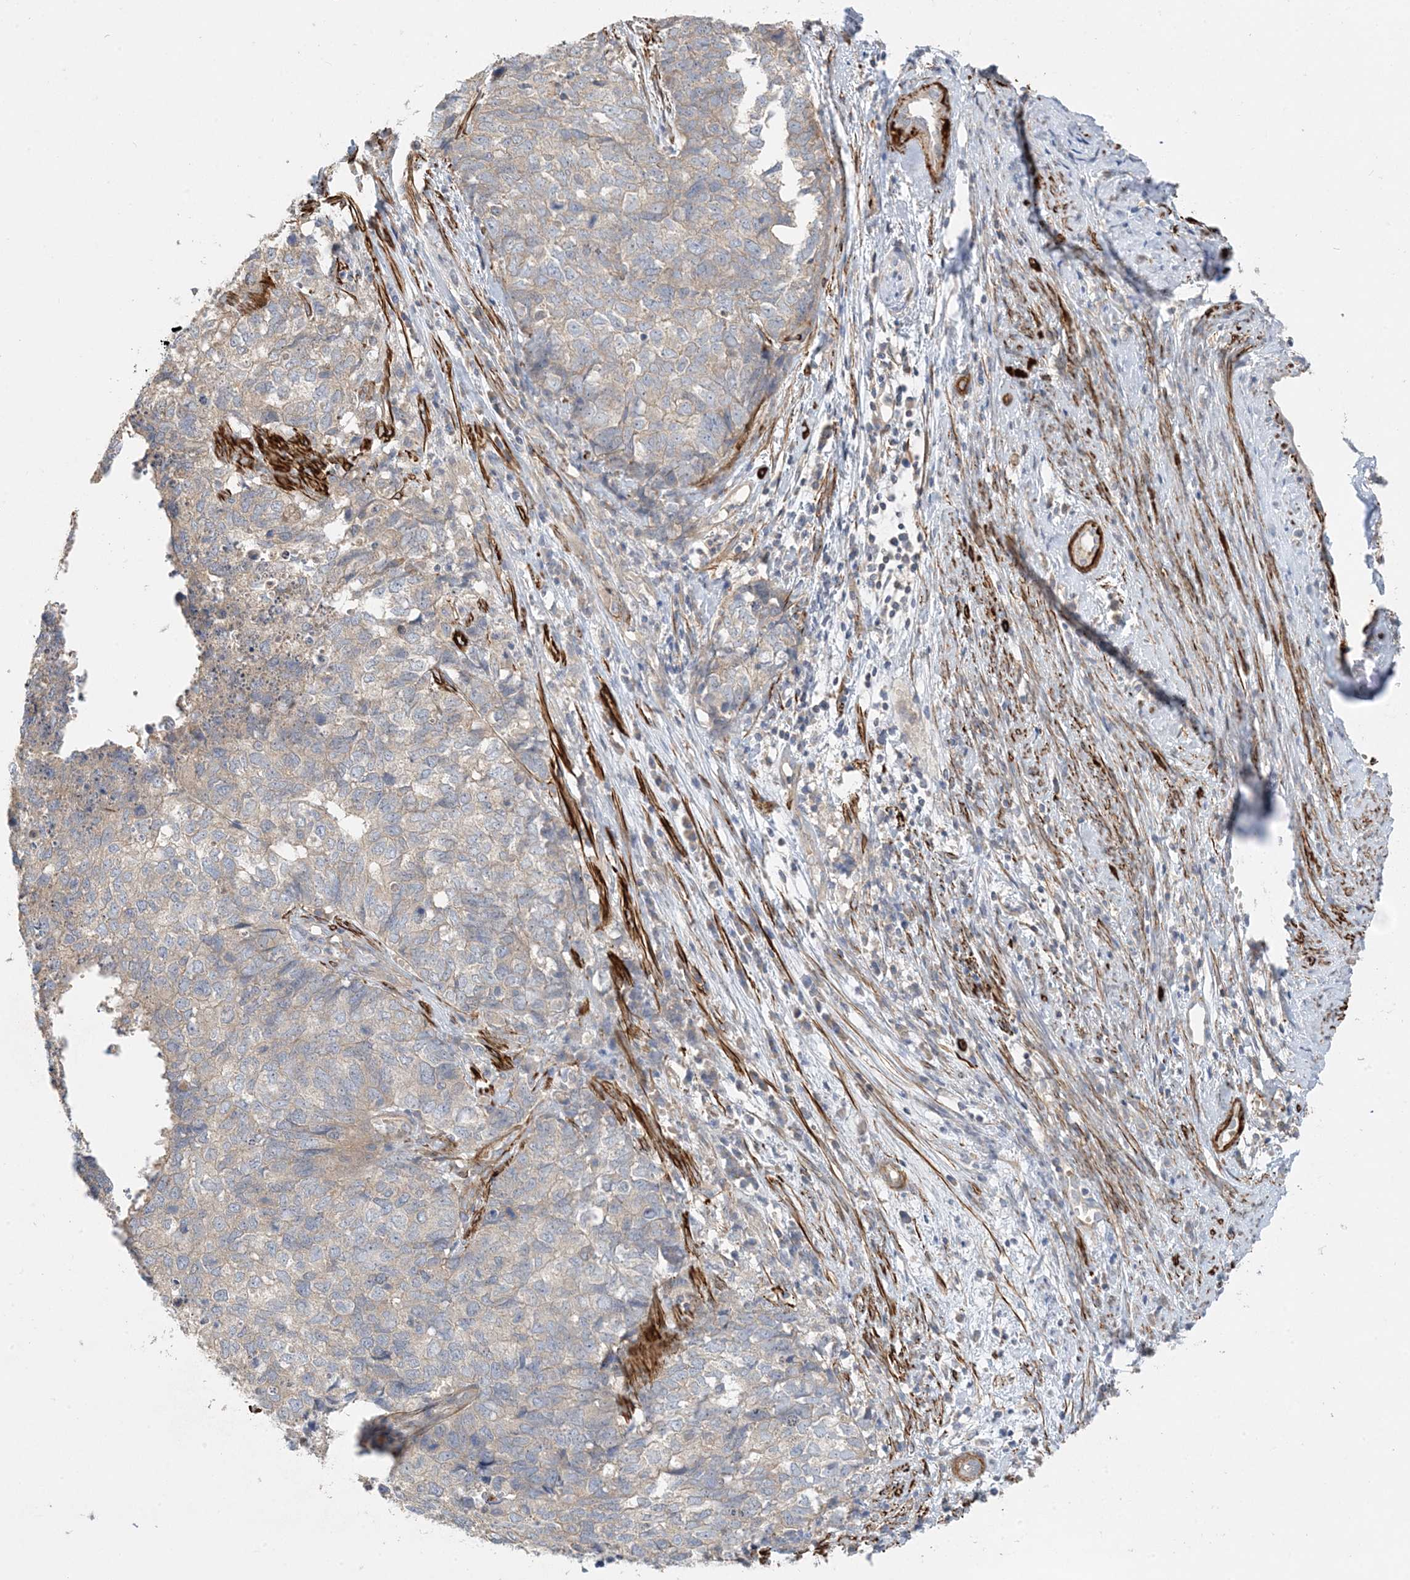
{"staining": {"intensity": "weak", "quantity": "<25%", "location": "cytoplasmic/membranous"}, "tissue": "cervical cancer", "cell_type": "Tumor cells", "image_type": "cancer", "snomed": [{"axis": "morphology", "description": "Squamous cell carcinoma, NOS"}, {"axis": "topography", "description": "Cervix"}], "caption": "Immunohistochemistry (IHC) image of cervical cancer (squamous cell carcinoma) stained for a protein (brown), which demonstrates no positivity in tumor cells. The staining is performed using DAB brown chromogen with nuclei counter-stained in using hematoxylin.", "gene": "KIFBP", "patient": {"sex": "female", "age": 63}}